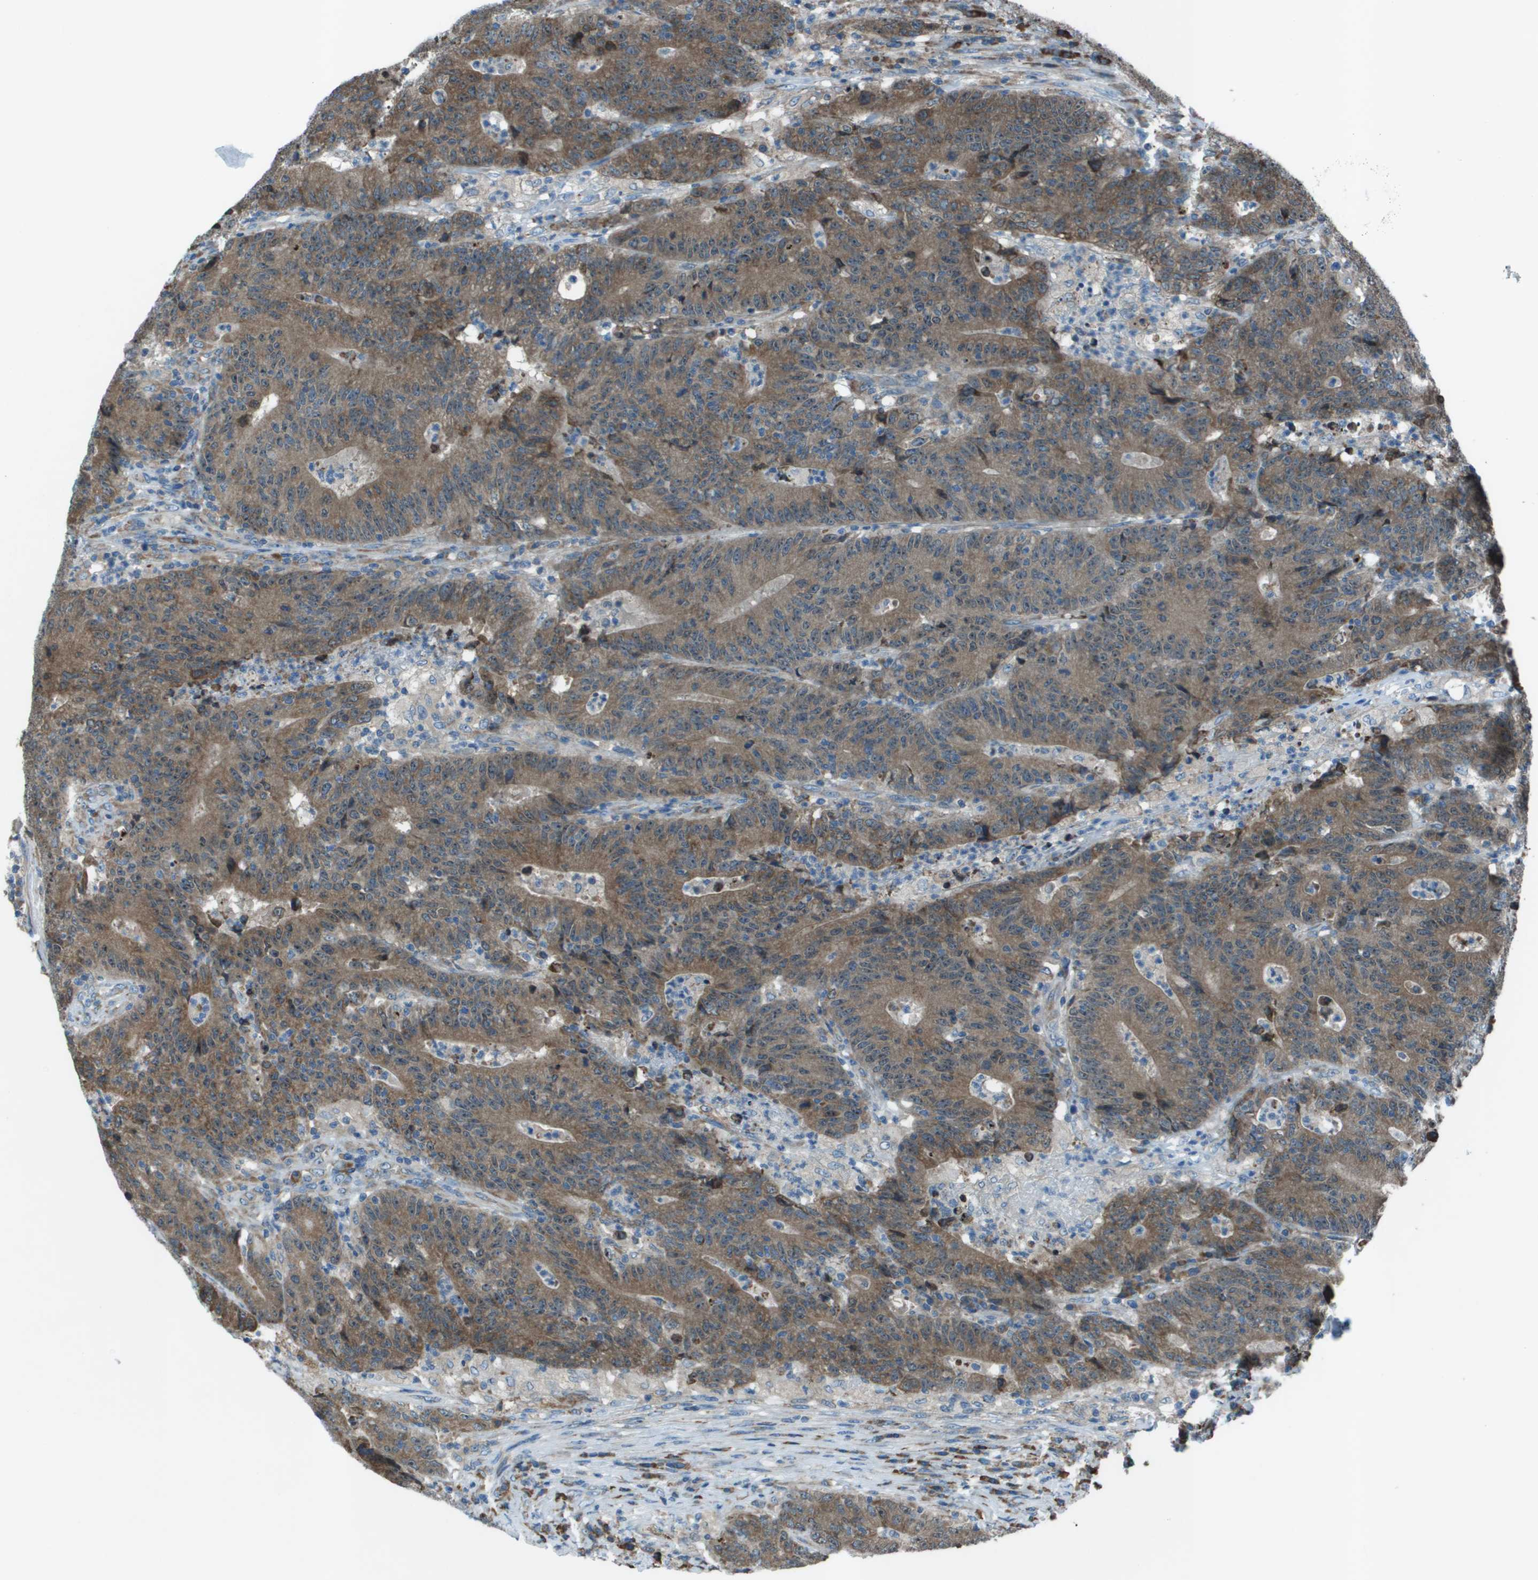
{"staining": {"intensity": "moderate", "quantity": ">75%", "location": "cytoplasmic/membranous"}, "tissue": "colorectal cancer", "cell_type": "Tumor cells", "image_type": "cancer", "snomed": [{"axis": "morphology", "description": "Normal tissue, NOS"}, {"axis": "morphology", "description": "Adenocarcinoma, NOS"}, {"axis": "topography", "description": "Colon"}], "caption": "Colorectal cancer (adenocarcinoma) stained for a protein (brown) reveals moderate cytoplasmic/membranous positive positivity in approximately >75% of tumor cells.", "gene": "UTS2", "patient": {"sex": "female", "age": 75}}